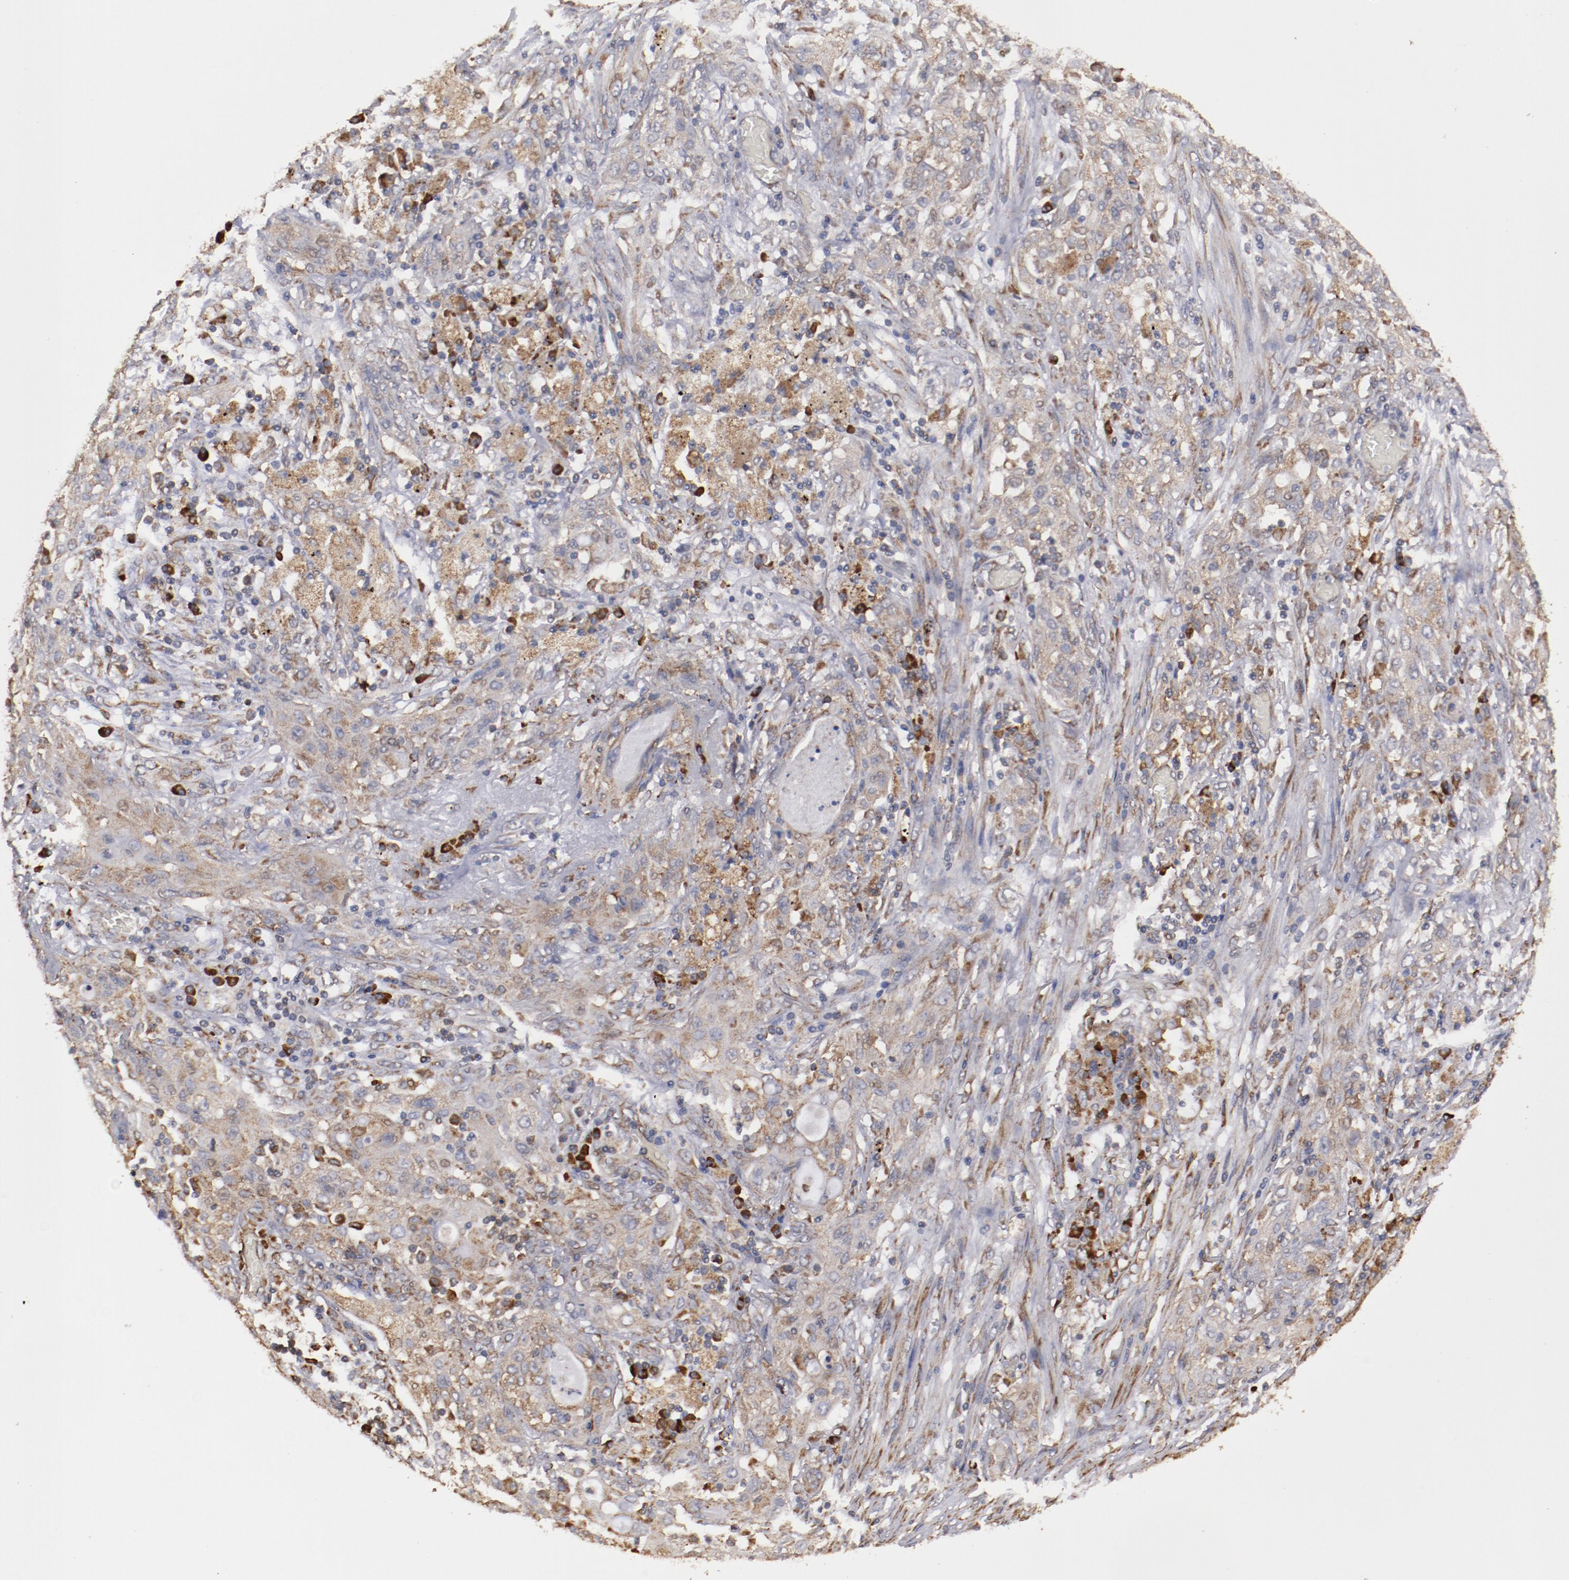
{"staining": {"intensity": "weak", "quantity": "25%-75%", "location": "cytoplasmic/membranous"}, "tissue": "lung cancer", "cell_type": "Tumor cells", "image_type": "cancer", "snomed": [{"axis": "morphology", "description": "Squamous cell carcinoma, NOS"}, {"axis": "topography", "description": "Lung"}], "caption": "Immunohistochemical staining of human lung cancer (squamous cell carcinoma) displays low levels of weak cytoplasmic/membranous positivity in about 25%-75% of tumor cells. The protein is shown in brown color, while the nuclei are stained blue.", "gene": "RPS4Y1", "patient": {"sex": "female", "age": 47}}